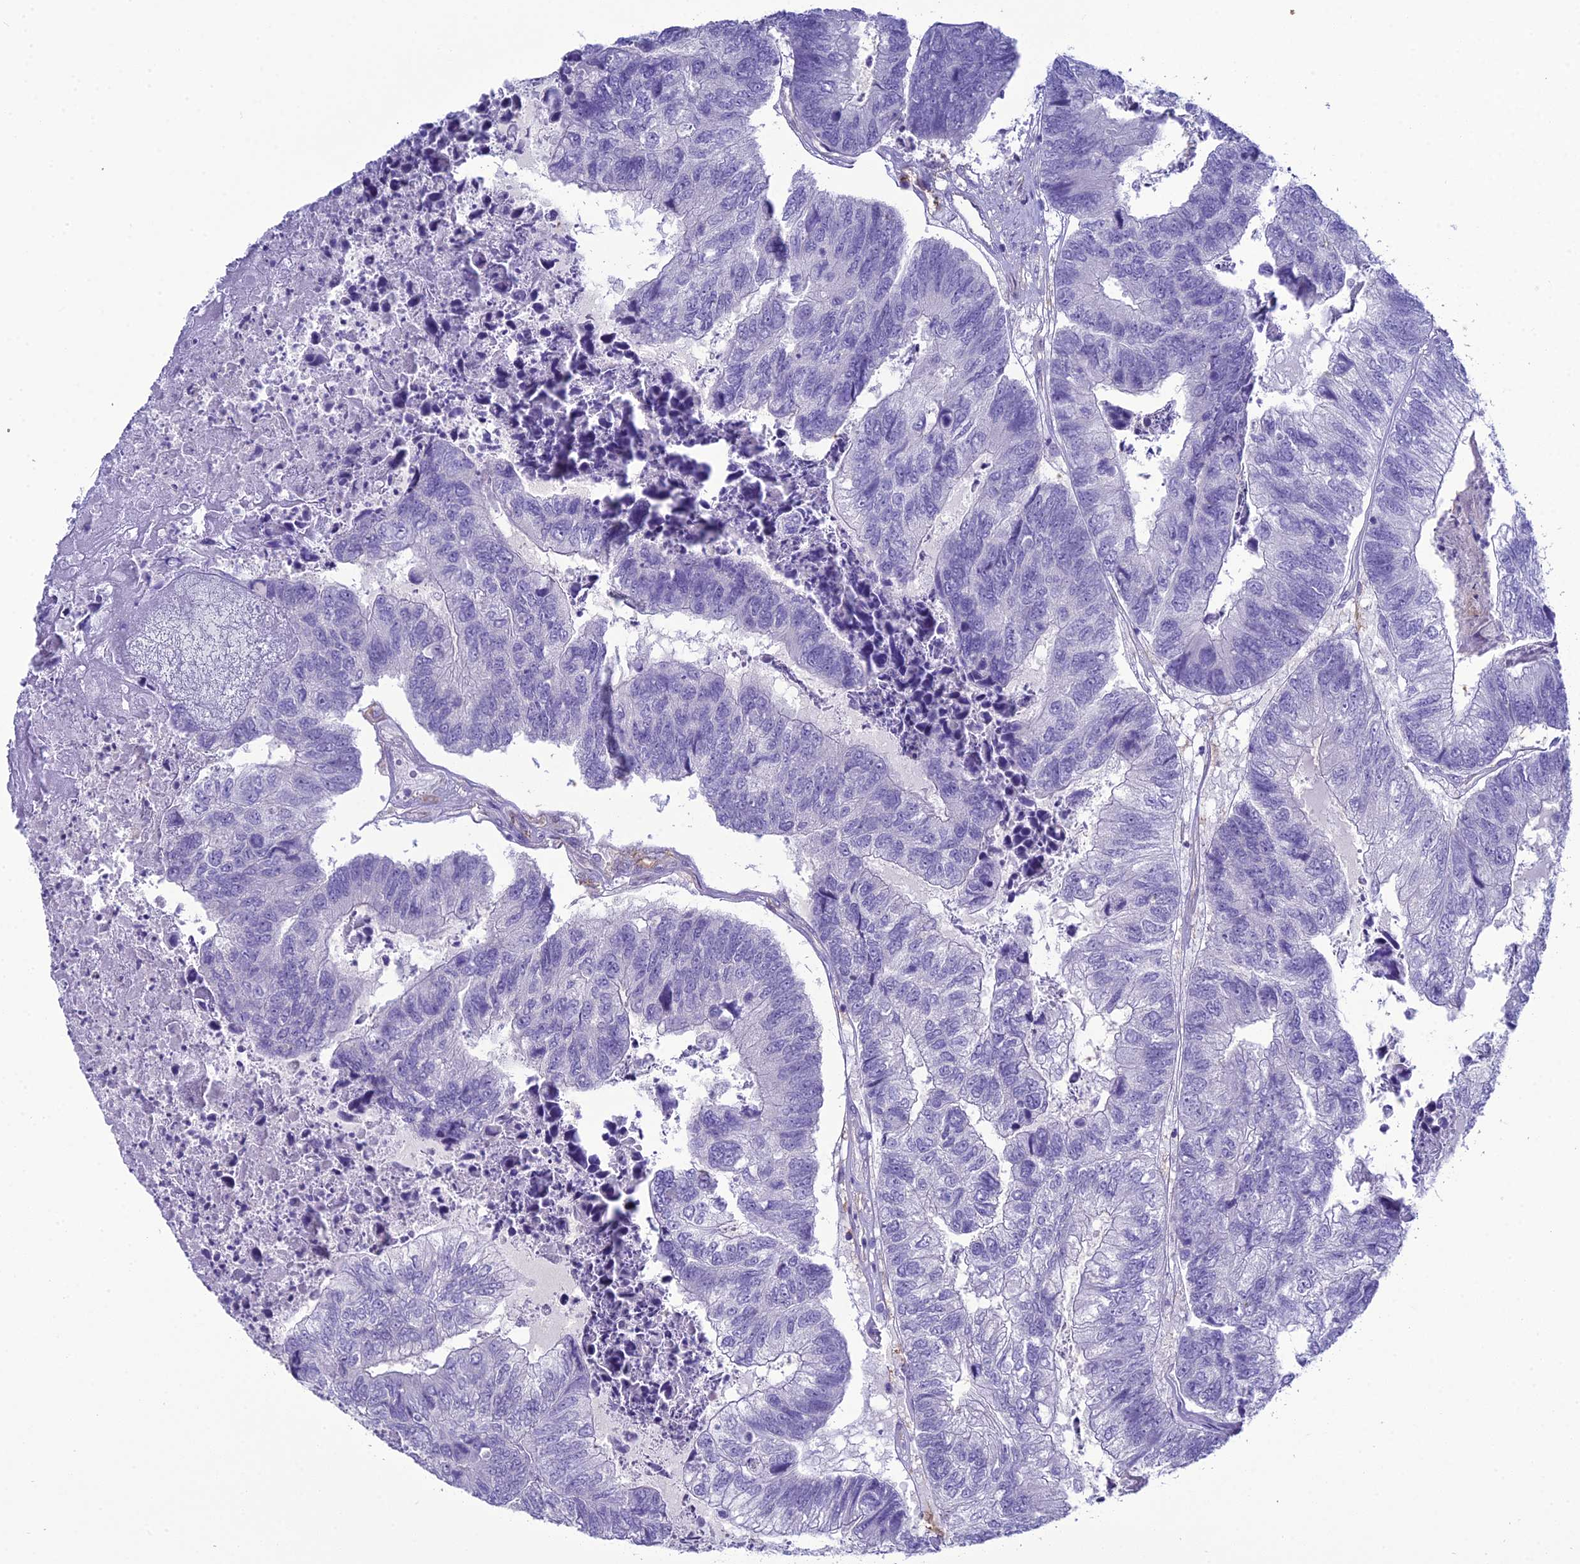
{"staining": {"intensity": "negative", "quantity": "none", "location": "none"}, "tissue": "colorectal cancer", "cell_type": "Tumor cells", "image_type": "cancer", "snomed": [{"axis": "morphology", "description": "Adenocarcinoma, NOS"}, {"axis": "topography", "description": "Colon"}], "caption": "High magnification brightfield microscopy of adenocarcinoma (colorectal) stained with DAB (3,3'-diaminobenzidine) (brown) and counterstained with hematoxylin (blue): tumor cells show no significant staining. (IHC, brightfield microscopy, high magnification).", "gene": "ACE", "patient": {"sex": "female", "age": 67}}